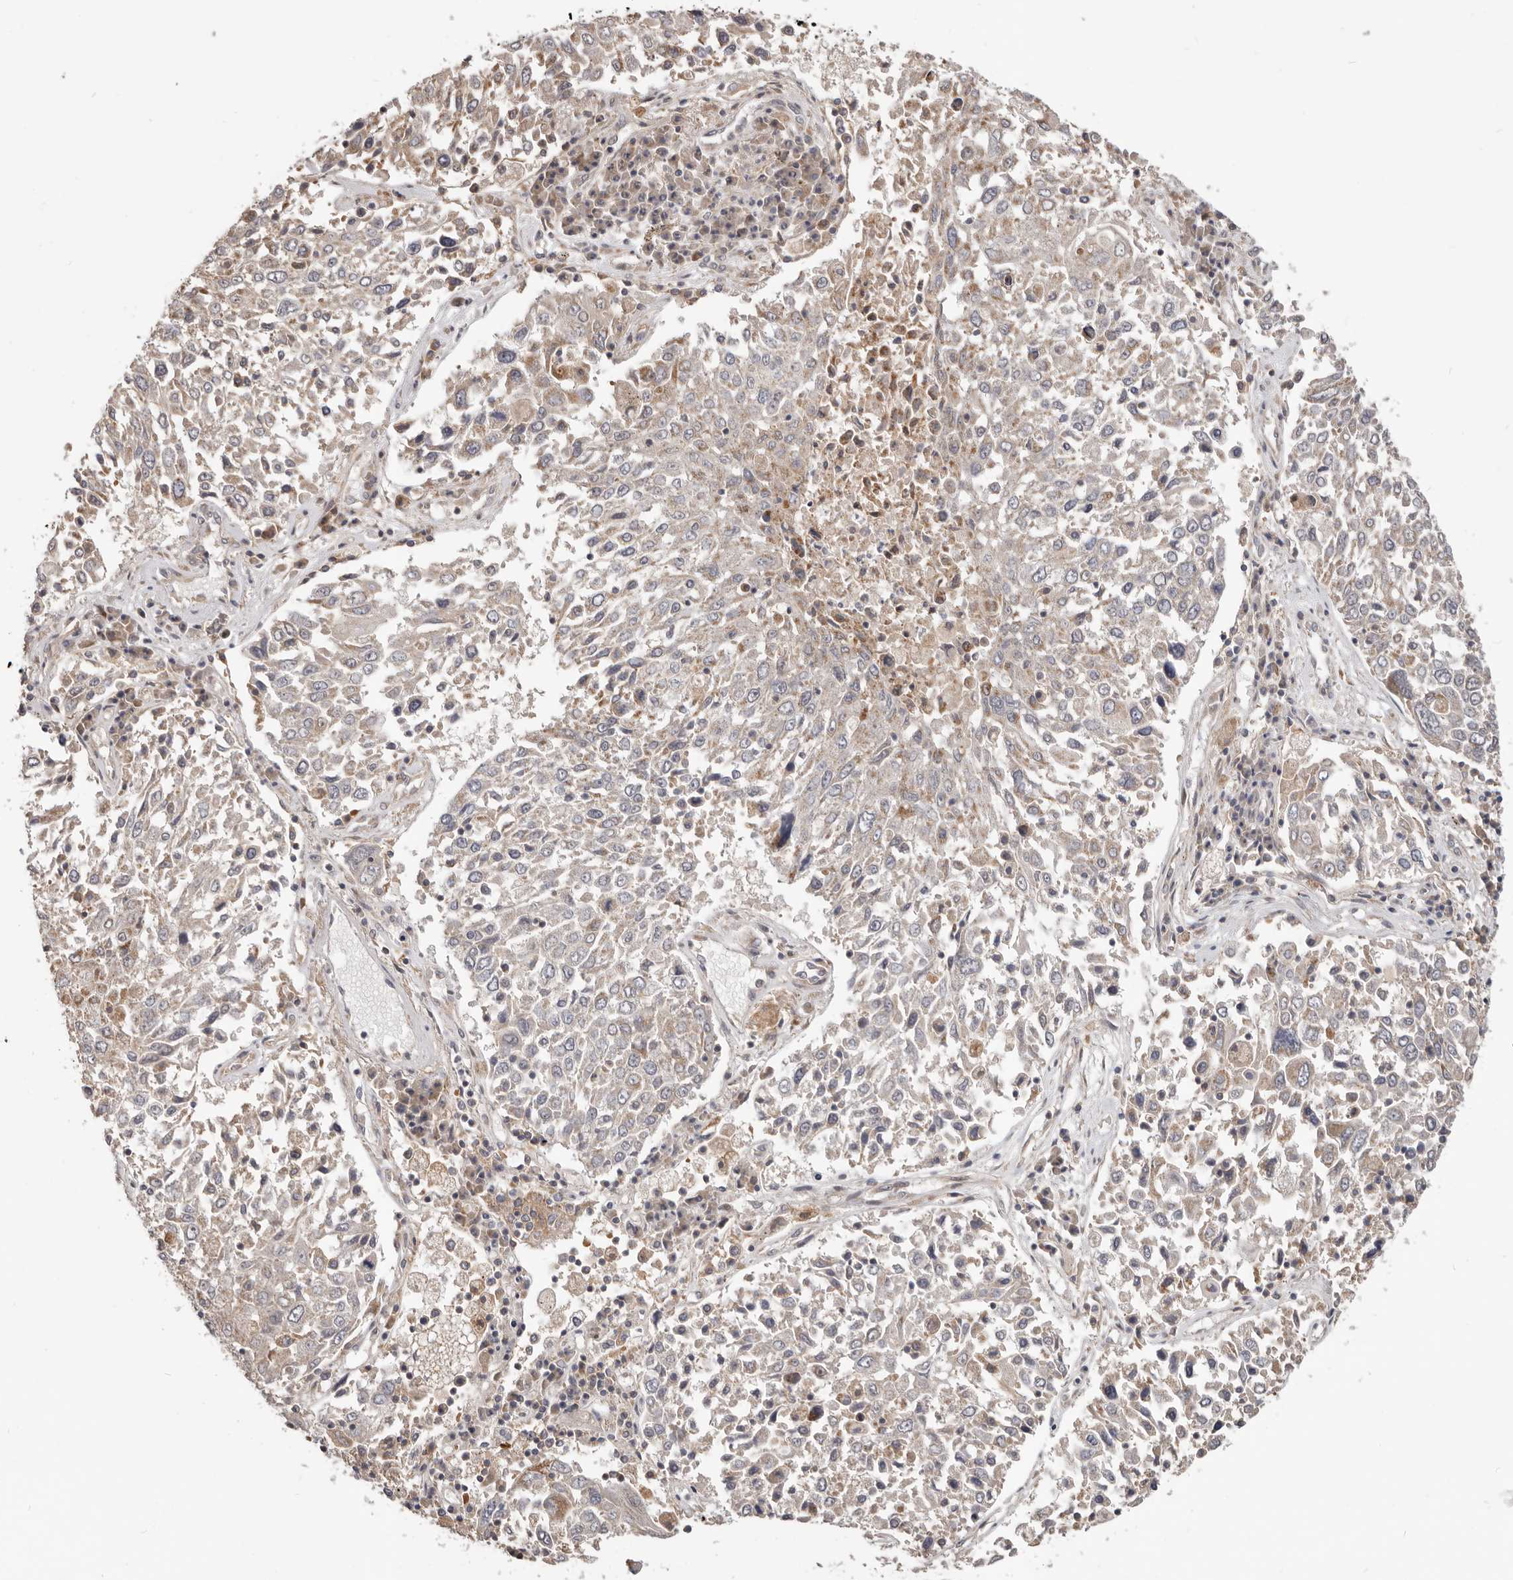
{"staining": {"intensity": "weak", "quantity": "<25%", "location": "cytoplasmic/membranous"}, "tissue": "lung cancer", "cell_type": "Tumor cells", "image_type": "cancer", "snomed": [{"axis": "morphology", "description": "Squamous cell carcinoma, NOS"}, {"axis": "topography", "description": "Lung"}], "caption": "The histopathology image reveals no staining of tumor cells in lung squamous cell carcinoma.", "gene": "LRP6", "patient": {"sex": "male", "age": 65}}